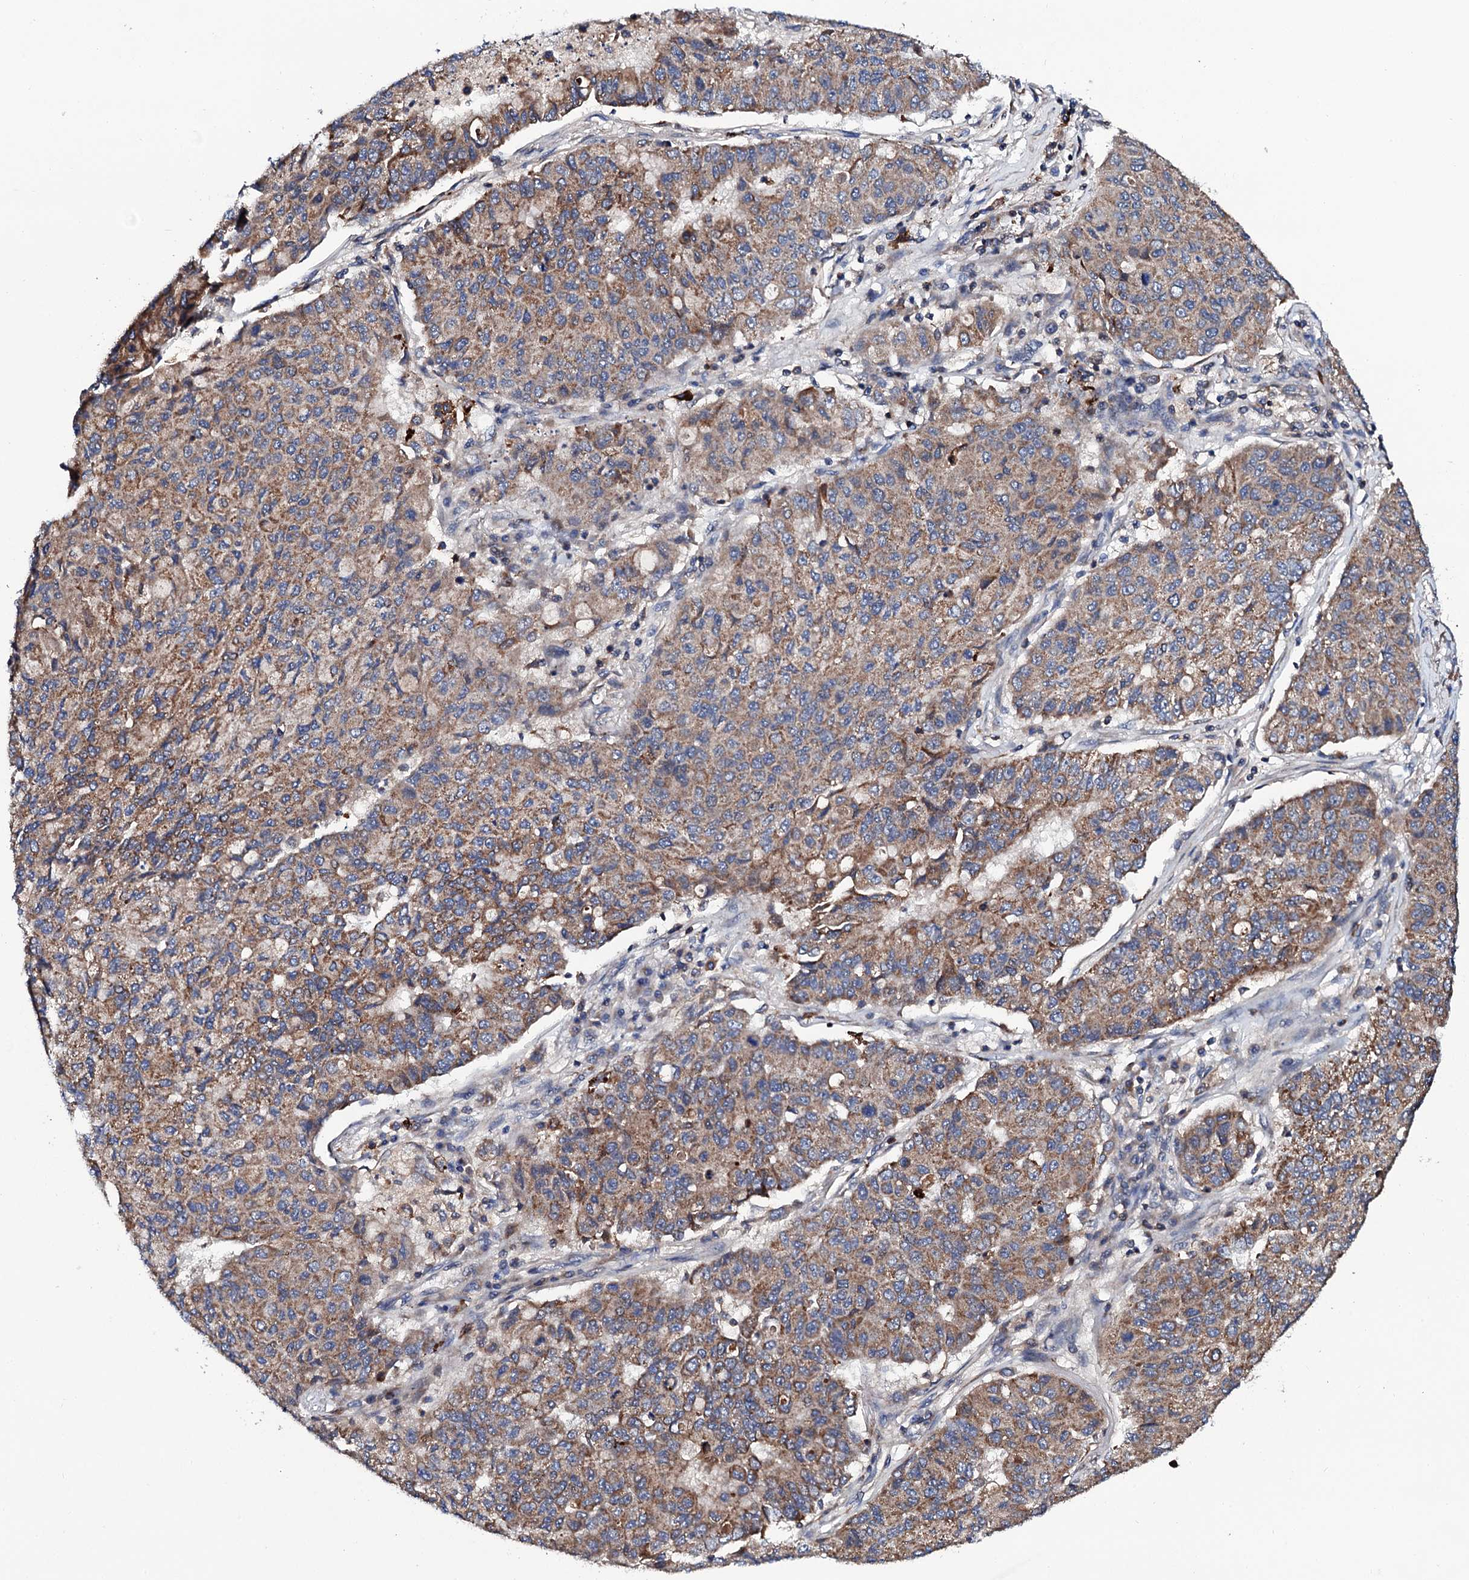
{"staining": {"intensity": "moderate", "quantity": ">75%", "location": "cytoplasmic/membranous"}, "tissue": "lung cancer", "cell_type": "Tumor cells", "image_type": "cancer", "snomed": [{"axis": "morphology", "description": "Squamous cell carcinoma, NOS"}, {"axis": "topography", "description": "Lung"}], "caption": "DAB immunohistochemical staining of human lung cancer displays moderate cytoplasmic/membranous protein expression in about >75% of tumor cells.", "gene": "COG4", "patient": {"sex": "male", "age": 74}}